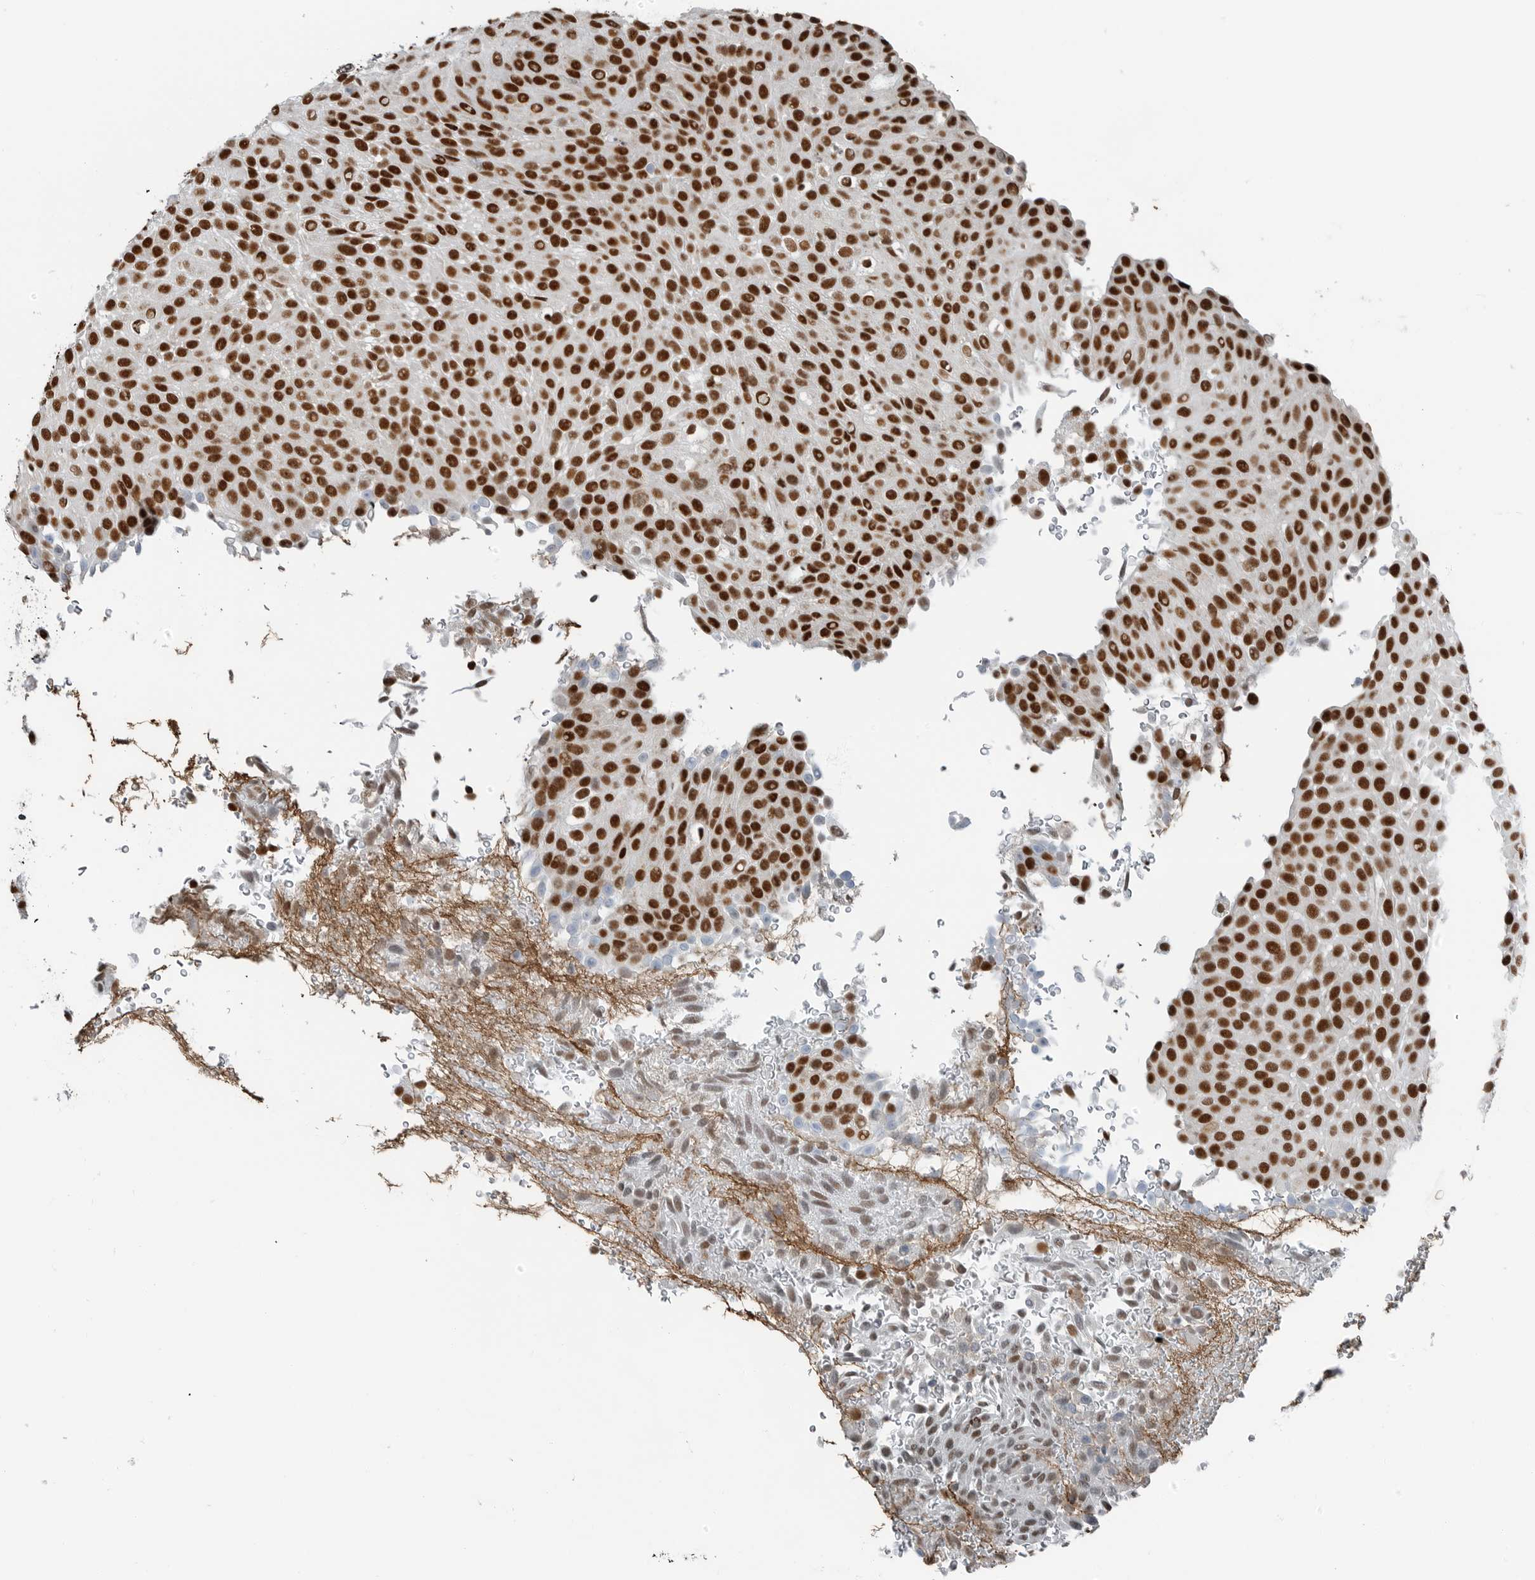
{"staining": {"intensity": "strong", "quantity": ">75%", "location": "nuclear"}, "tissue": "urothelial cancer", "cell_type": "Tumor cells", "image_type": "cancer", "snomed": [{"axis": "morphology", "description": "Urothelial carcinoma, Low grade"}, {"axis": "topography", "description": "Urinary bladder"}], "caption": "Low-grade urothelial carcinoma tissue displays strong nuclear staining in about >75% of tumor cells (Stains: DAB (3,3'-diaminobenzidine) in brown, nuclei in blue, Microscopy: brightfield microscopy at high magnification).", "gene": "BLZF1", "patient": {"sex": "male", "age": 78}}